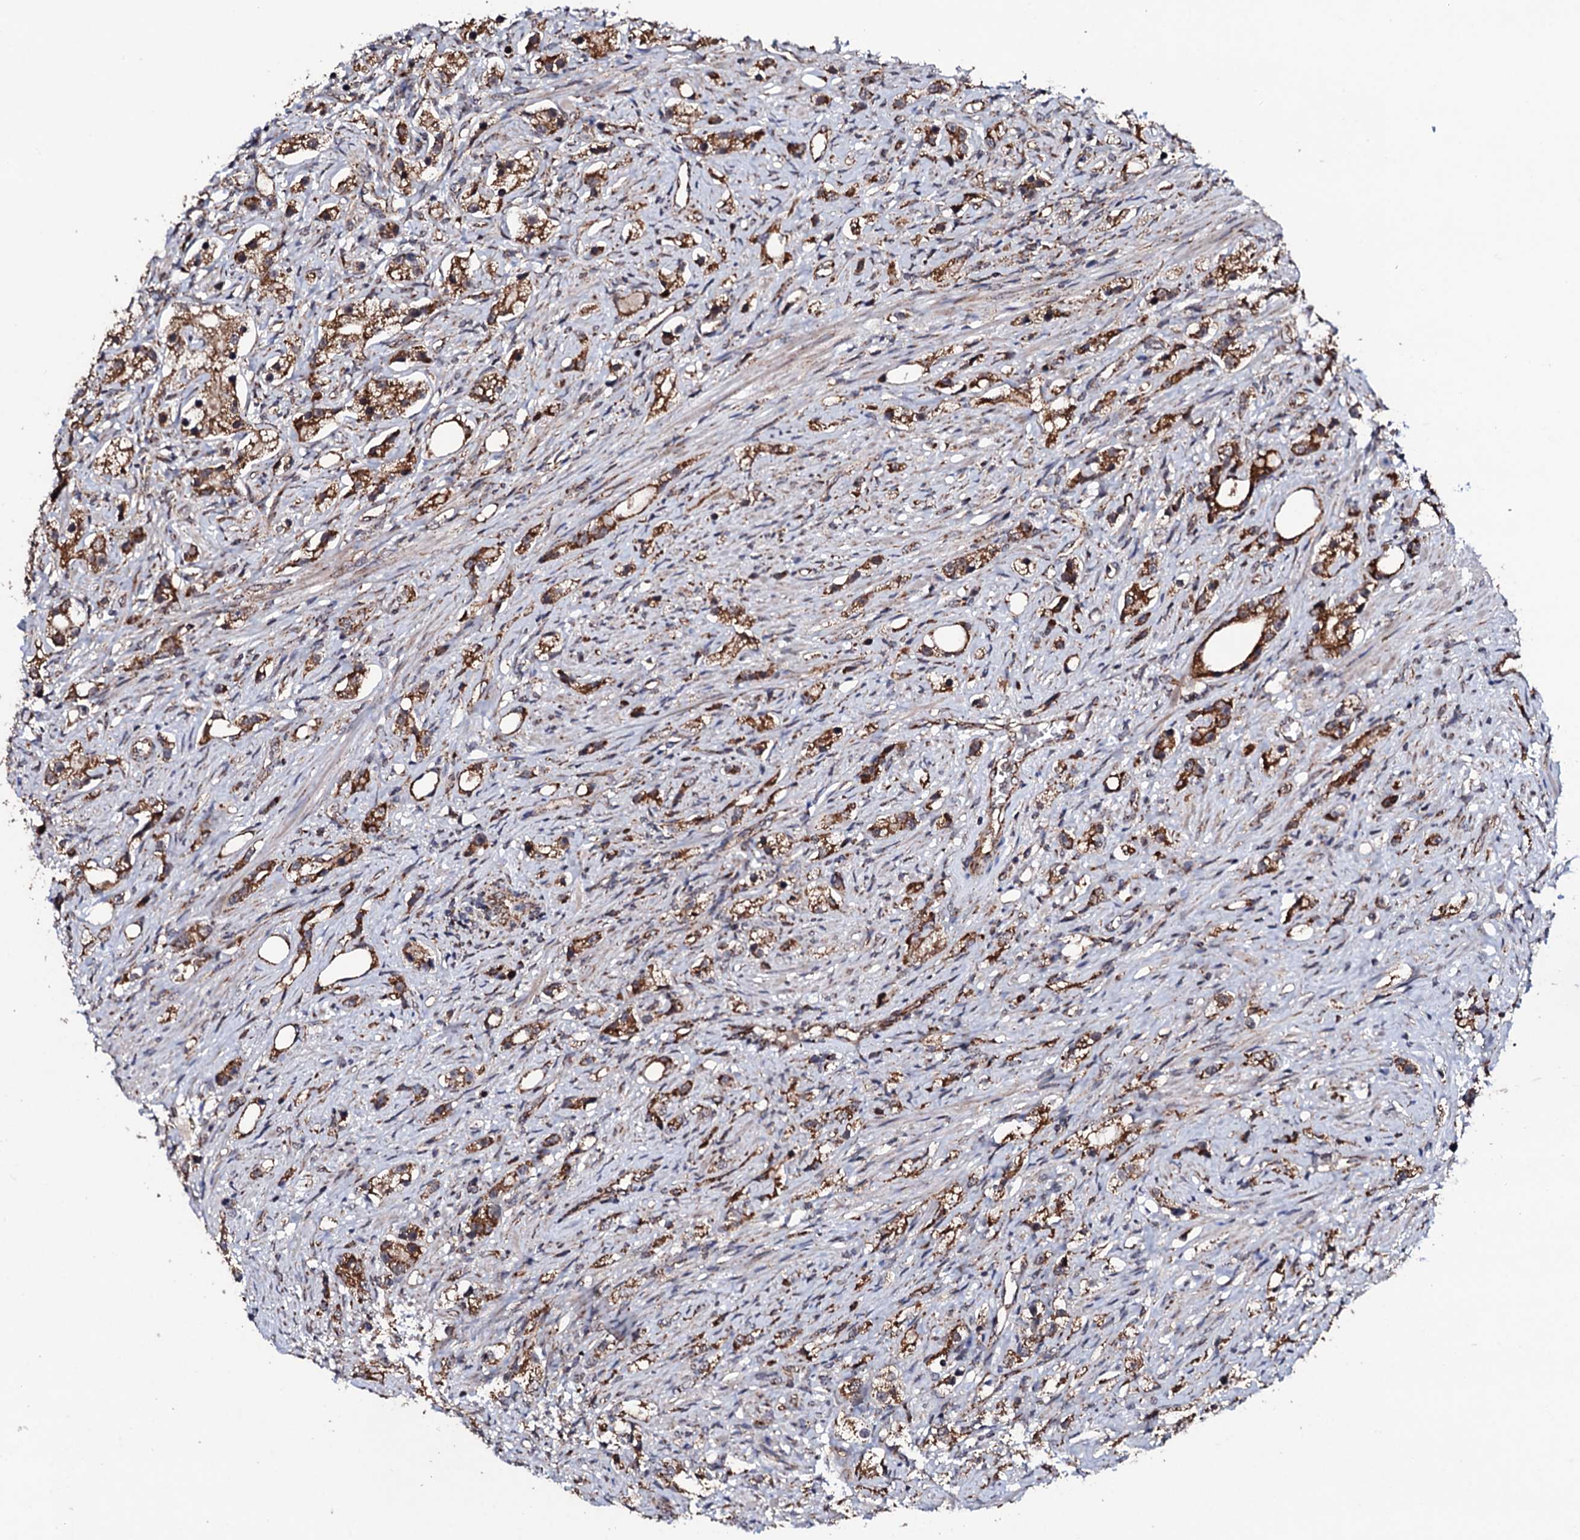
{"staining": {"intensity": "strong", "quantity": ">75%", "location": "cytoplasmic/membranous"}, "tissue": "prostate cancer", "cell_type": "Tumor cells", "image_type": "cancer", "snomed": [{"axis": "morphology", "description": "Adenocarcinoma, High grade"}, {"axis": "topography", "description": "Prostate"}], "caption": "Immunohistochemical staining of human prostate cancer (adenocarcinoma (high-grade)) reveals strong cytoplasmic/membranous protein staining in about >75% of tumor cells.", "gene": "MTIF3", "patient": {"sex": "male", "age": 63}}